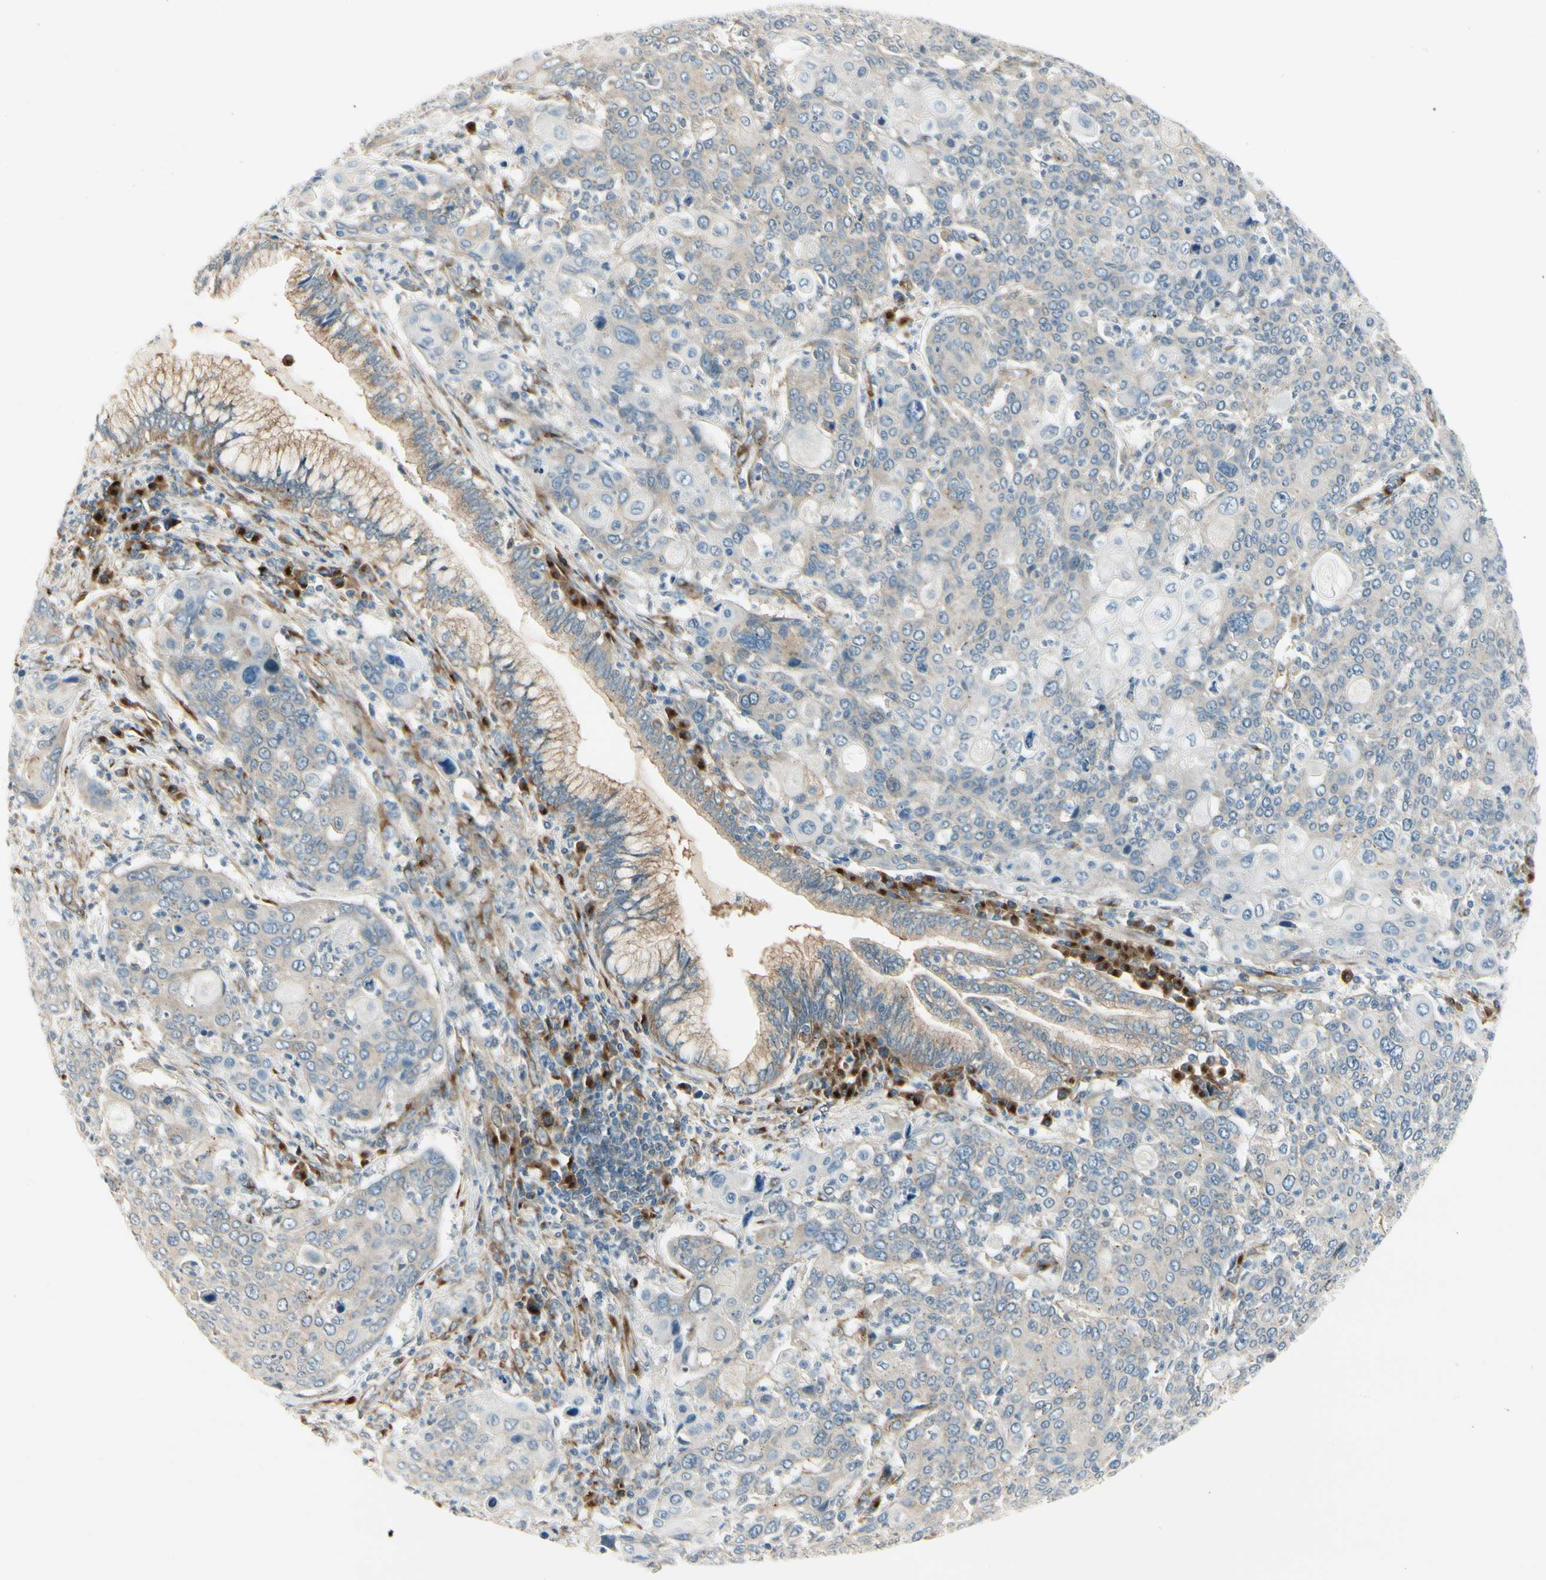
{"staining": {"intensity": "weak", "quantity": ">75%", "location": "cytoplasmic/membranous"}, "tissue": "cervical cancer", "cell_type": "Tumor cells", "image_type": "cancer", "snomed": [{"axis": "morphology", "description": "Squamous cell carcinoma, NOS"}, {"axis": "topography", "description": "Cervix"}], "caption": "A micrograph of cervical cancer (squamous cell carcinoma) stained for a protein reveals weak cytoplasmic/membranous brown staining in tumor cells.", "gene": "MANSC1", "patient": {"sex": "female", "age": 40}}